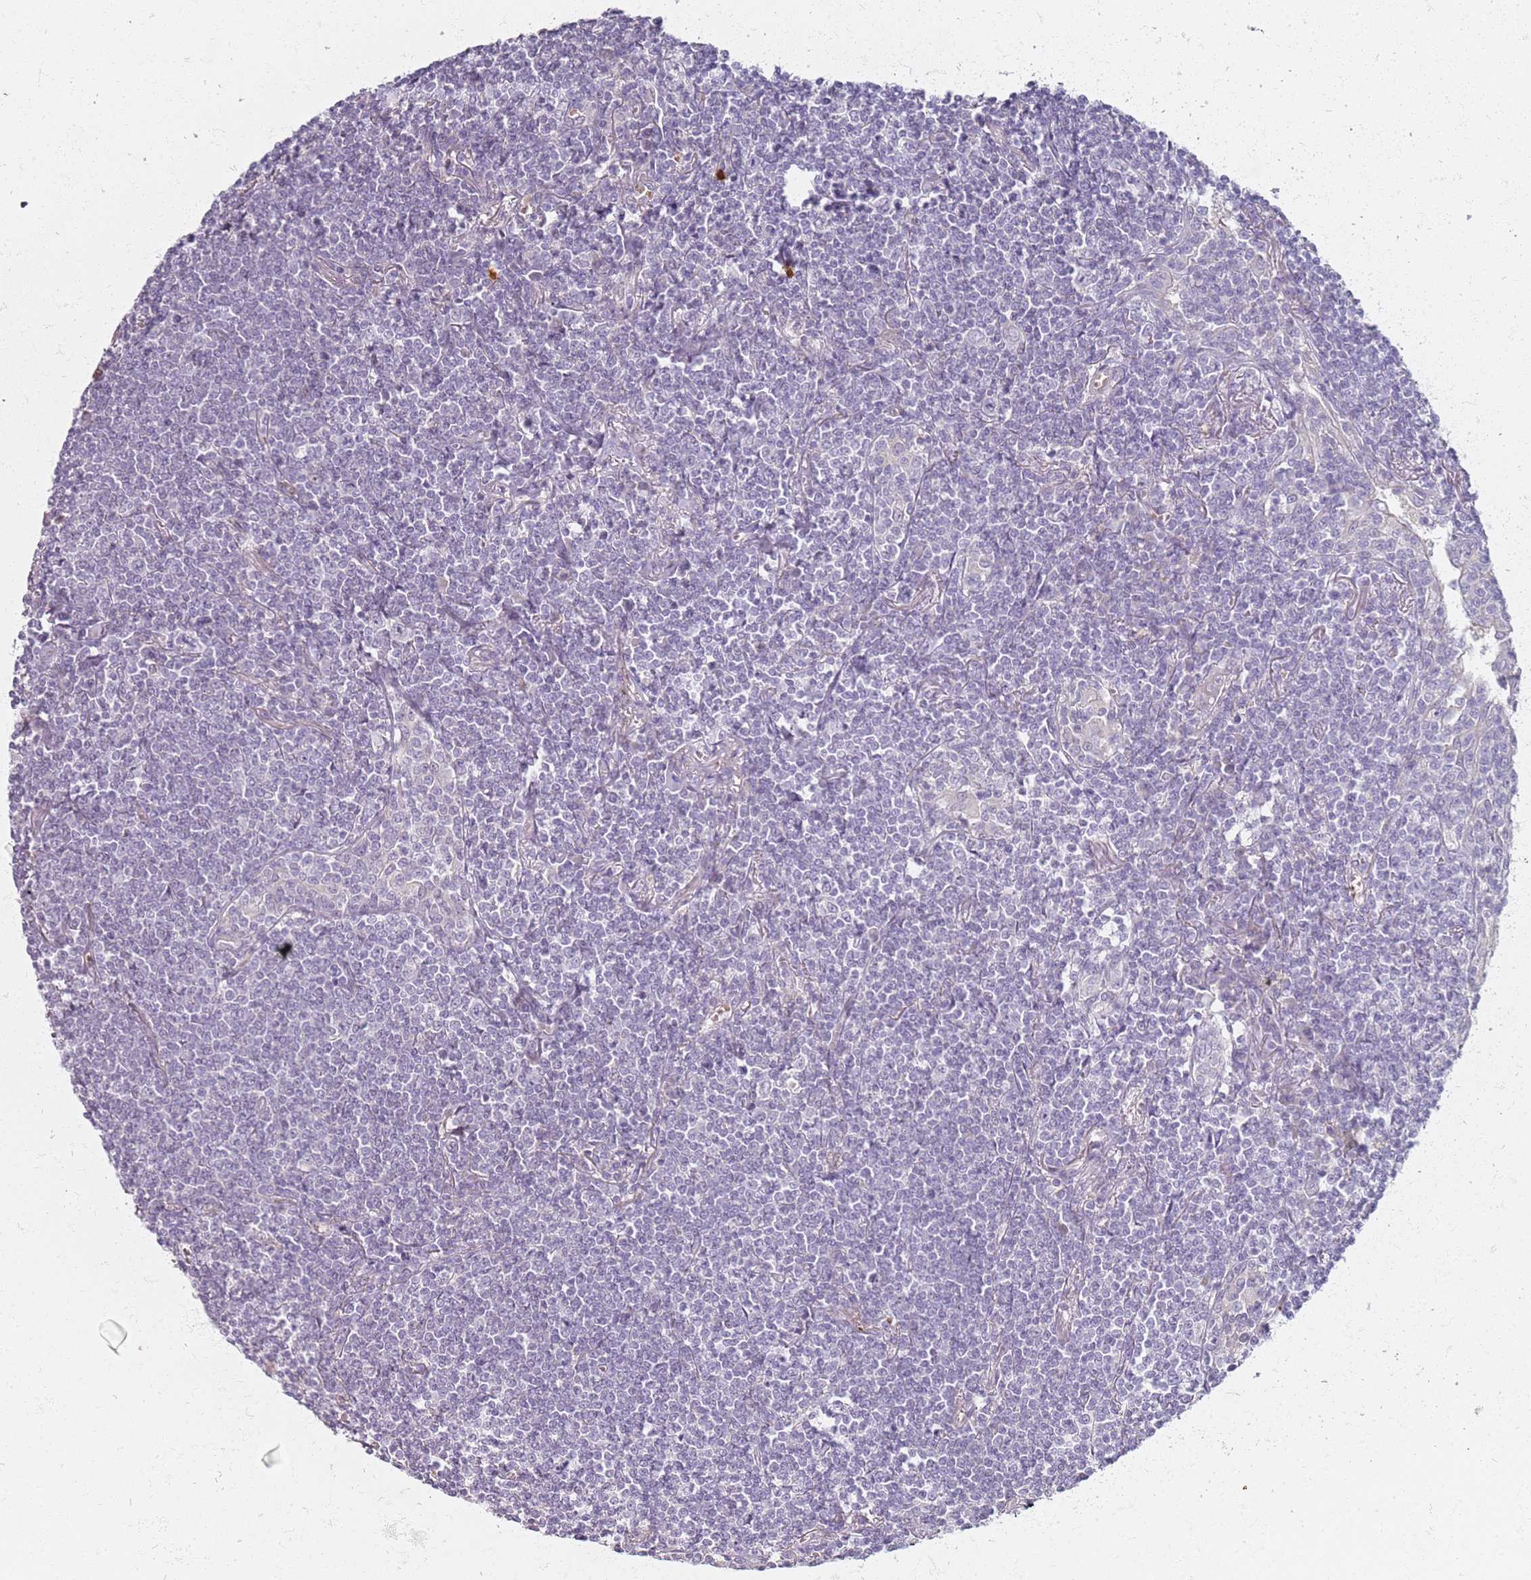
{"staining": {"intensity": "negative", "quantity": "none", "location": "none"}, "tissue": "lymphoma", "cell_type": "Tumor cells", "image_type": "cancer", "snomed": [{"axis": "morphology", "description": "Malignant lymphoma, non-Hodgkin's type, Low grade"}, {"axis": "topography", "description": "Lung"}], "caption": "This micrograph is of lymphoma stained with immunohistochemistry to label a protein in brown with the nuclei are counter-stained blue. There is no expression in tumor cells. (DAB immunohistochemistry (IHC), high magnification).", "gene": "CD40LG", "patient": {"sex": "female", "age": 71}}